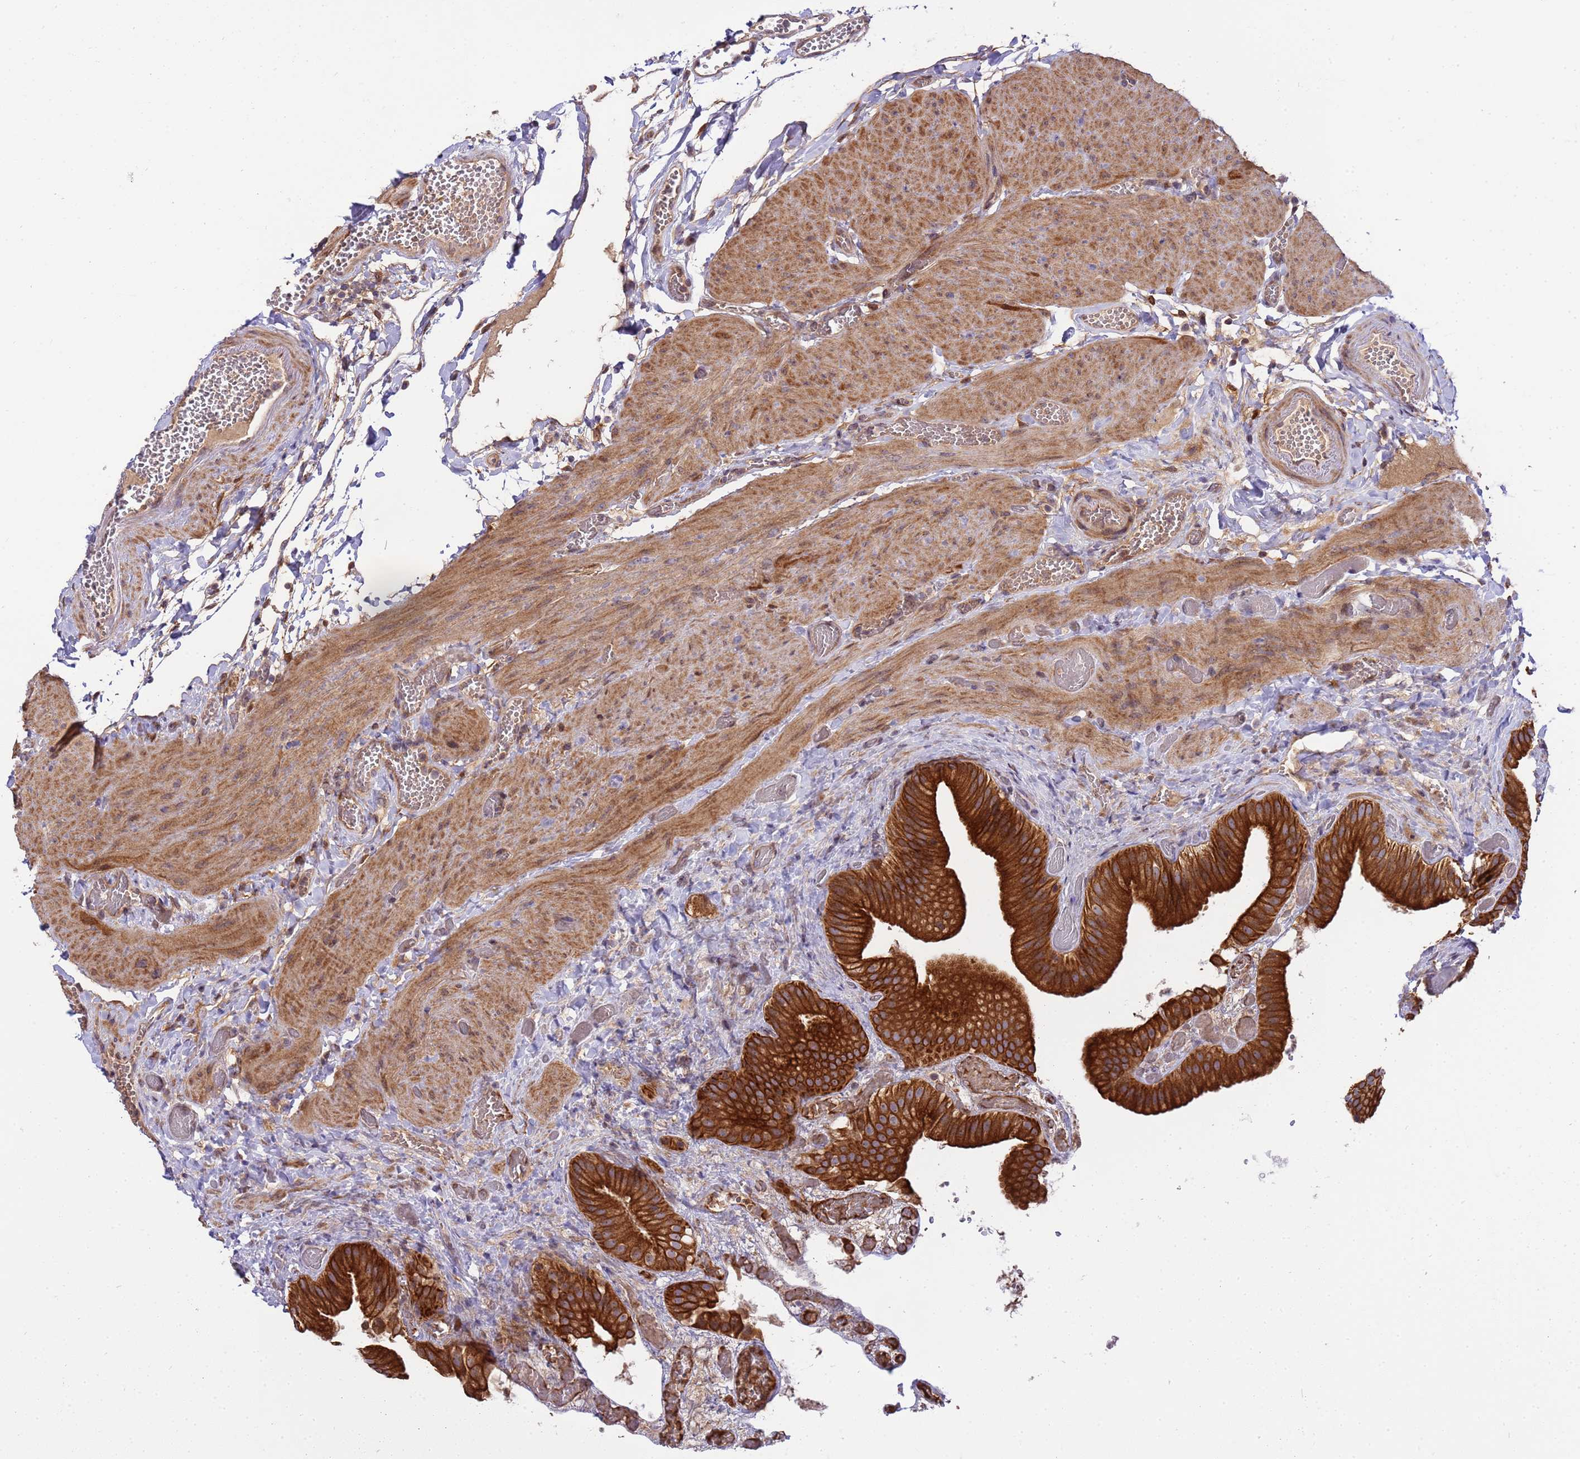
{"staining": {"intensity": "strong", "quantity": ">75%", "location": "cytoplasmic/membranous"}, "tissue": "gallbladder", "cell_type": "Glandular cells", "image_type": "normal", "snomed": [{"axis": "morphology", "description": "Normal tissue, NOS"}, {"axis": "topography", "description": "Gallbladder"}], "caption": "High-power microscopy captured an immunohistochemistry (IHC) micrograph of unremarkable gallbladder, revealing strong cytoplasmic/membranous staining in about >75% of glandular cells.", "gene": "SMCO3", "patient": {"sex": "female", "age": 64}}